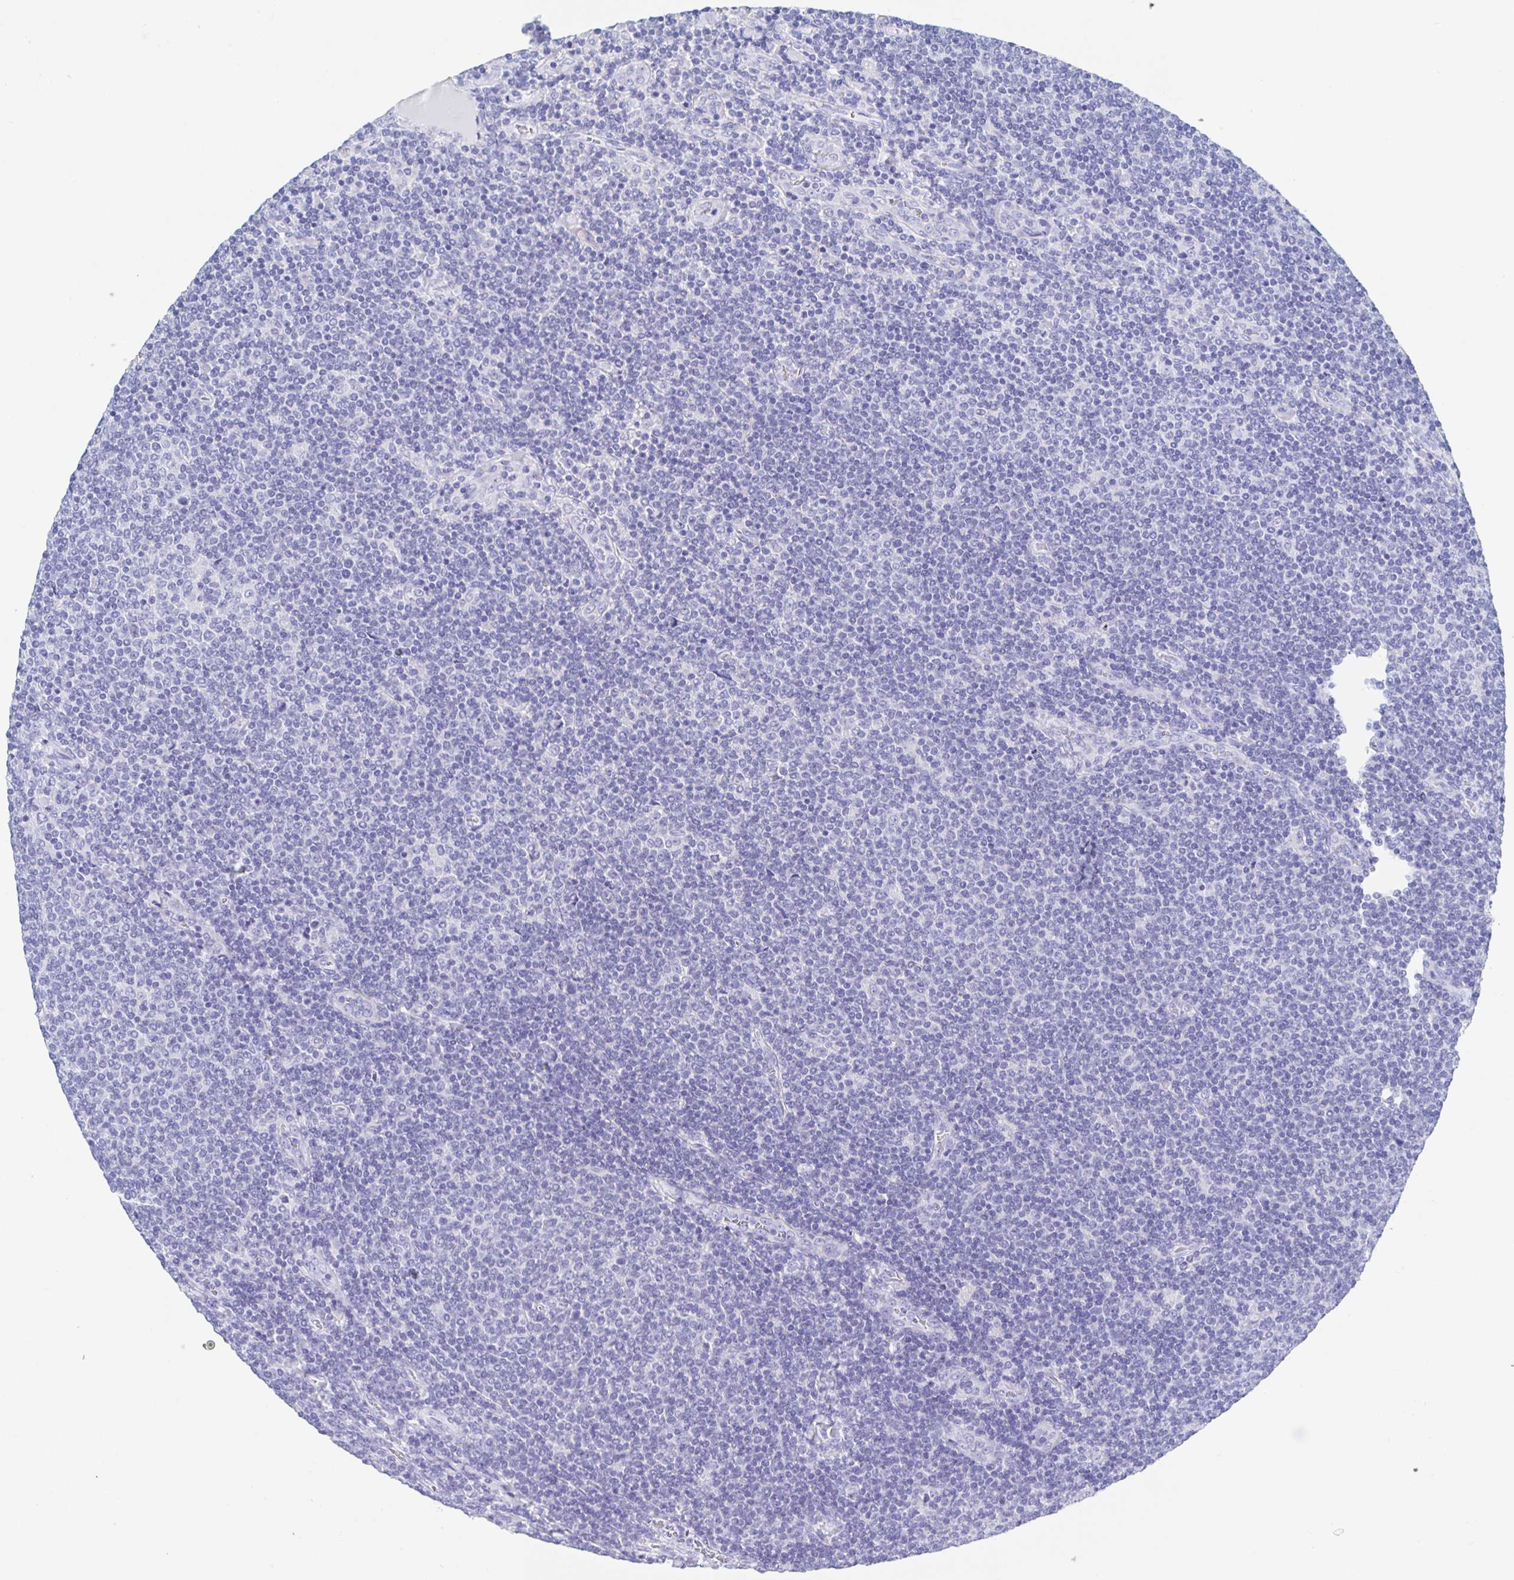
{"staining": {"intensity": "negative", "quantity": "none", "location": "none"}, "tissue": "lymphoma", "cell_type": "Tumor cells", "image_type": "cancer", "snomed": [{"axis": "morphology", "description": "Malignant lymphoma, non-Hodgkin's type, Low grade"}, {"axis": "topography", "description": "Lymph node"}], "caption": "Human low-grade malignant lymphoma, non-Hodgkin's type stained for a protein using IHC demonstrates no staining in tumor cells.", "gene": "DMBT1", "patient": {"sex": "male", "age": 52}}